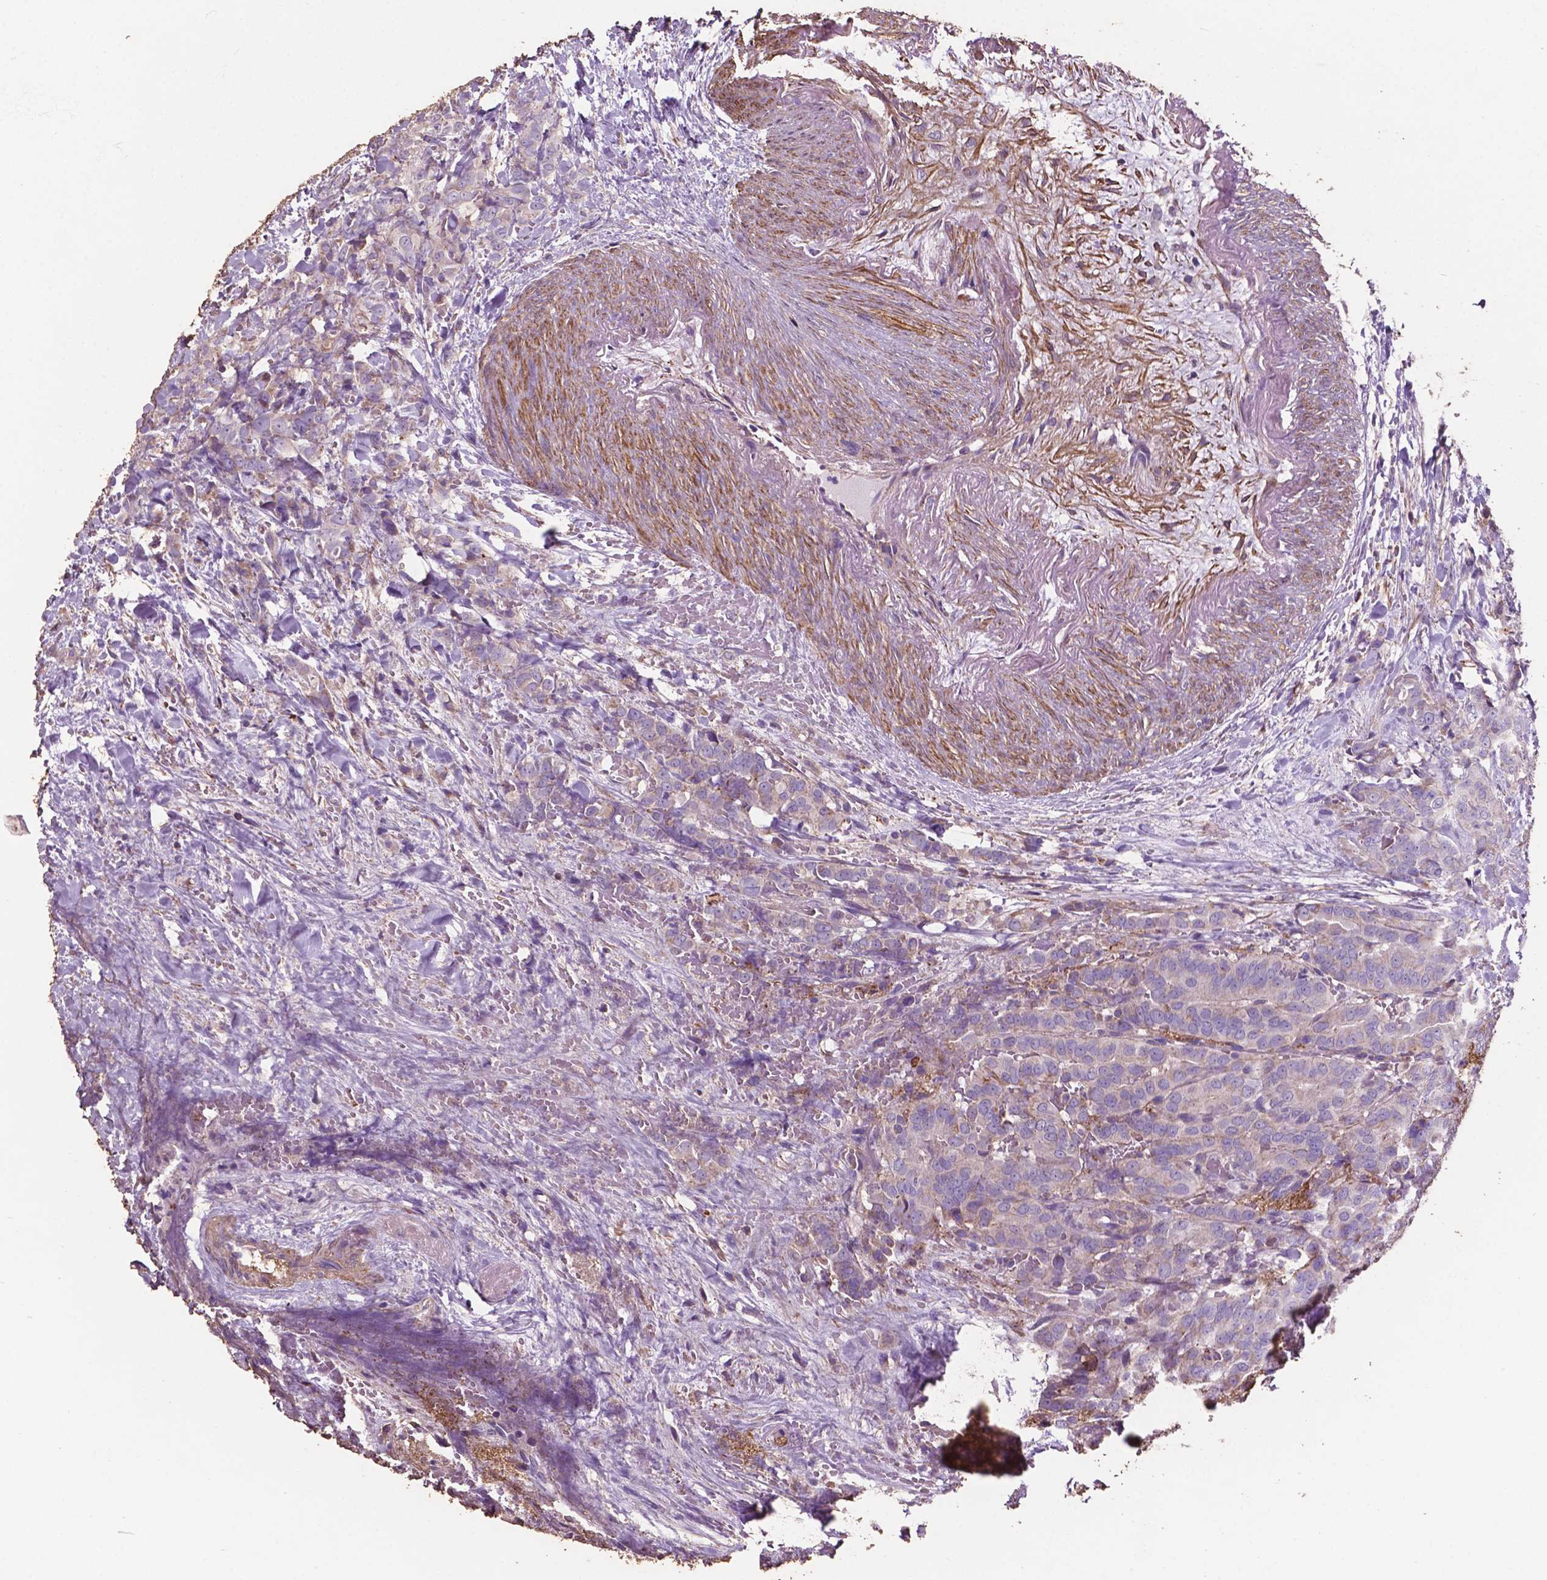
{"staining": {"intensity": "negative", "quantity": "none", "location": "none"}, "tissue": "thyroid cancer", "cell_type": "Tumor cells", "image_type": "cancer", "snomed": [{"axis": "morphology", "description": "Papillary adenocarcinoma, NOS"}, {"axis": "topography", "description": "Thyroid gland"}], "caption": "Immunohistochemistry (IHC) photomicrograph of neoplastic tissue: thyroid cancer (papillary adenocarcinoma) stained with DAB (3,3'-diaminobenzidine) shows no significant protein expression in tumor cells.", "gene": "COMMD4", "patient": {"sex": "male", "age": 61}}